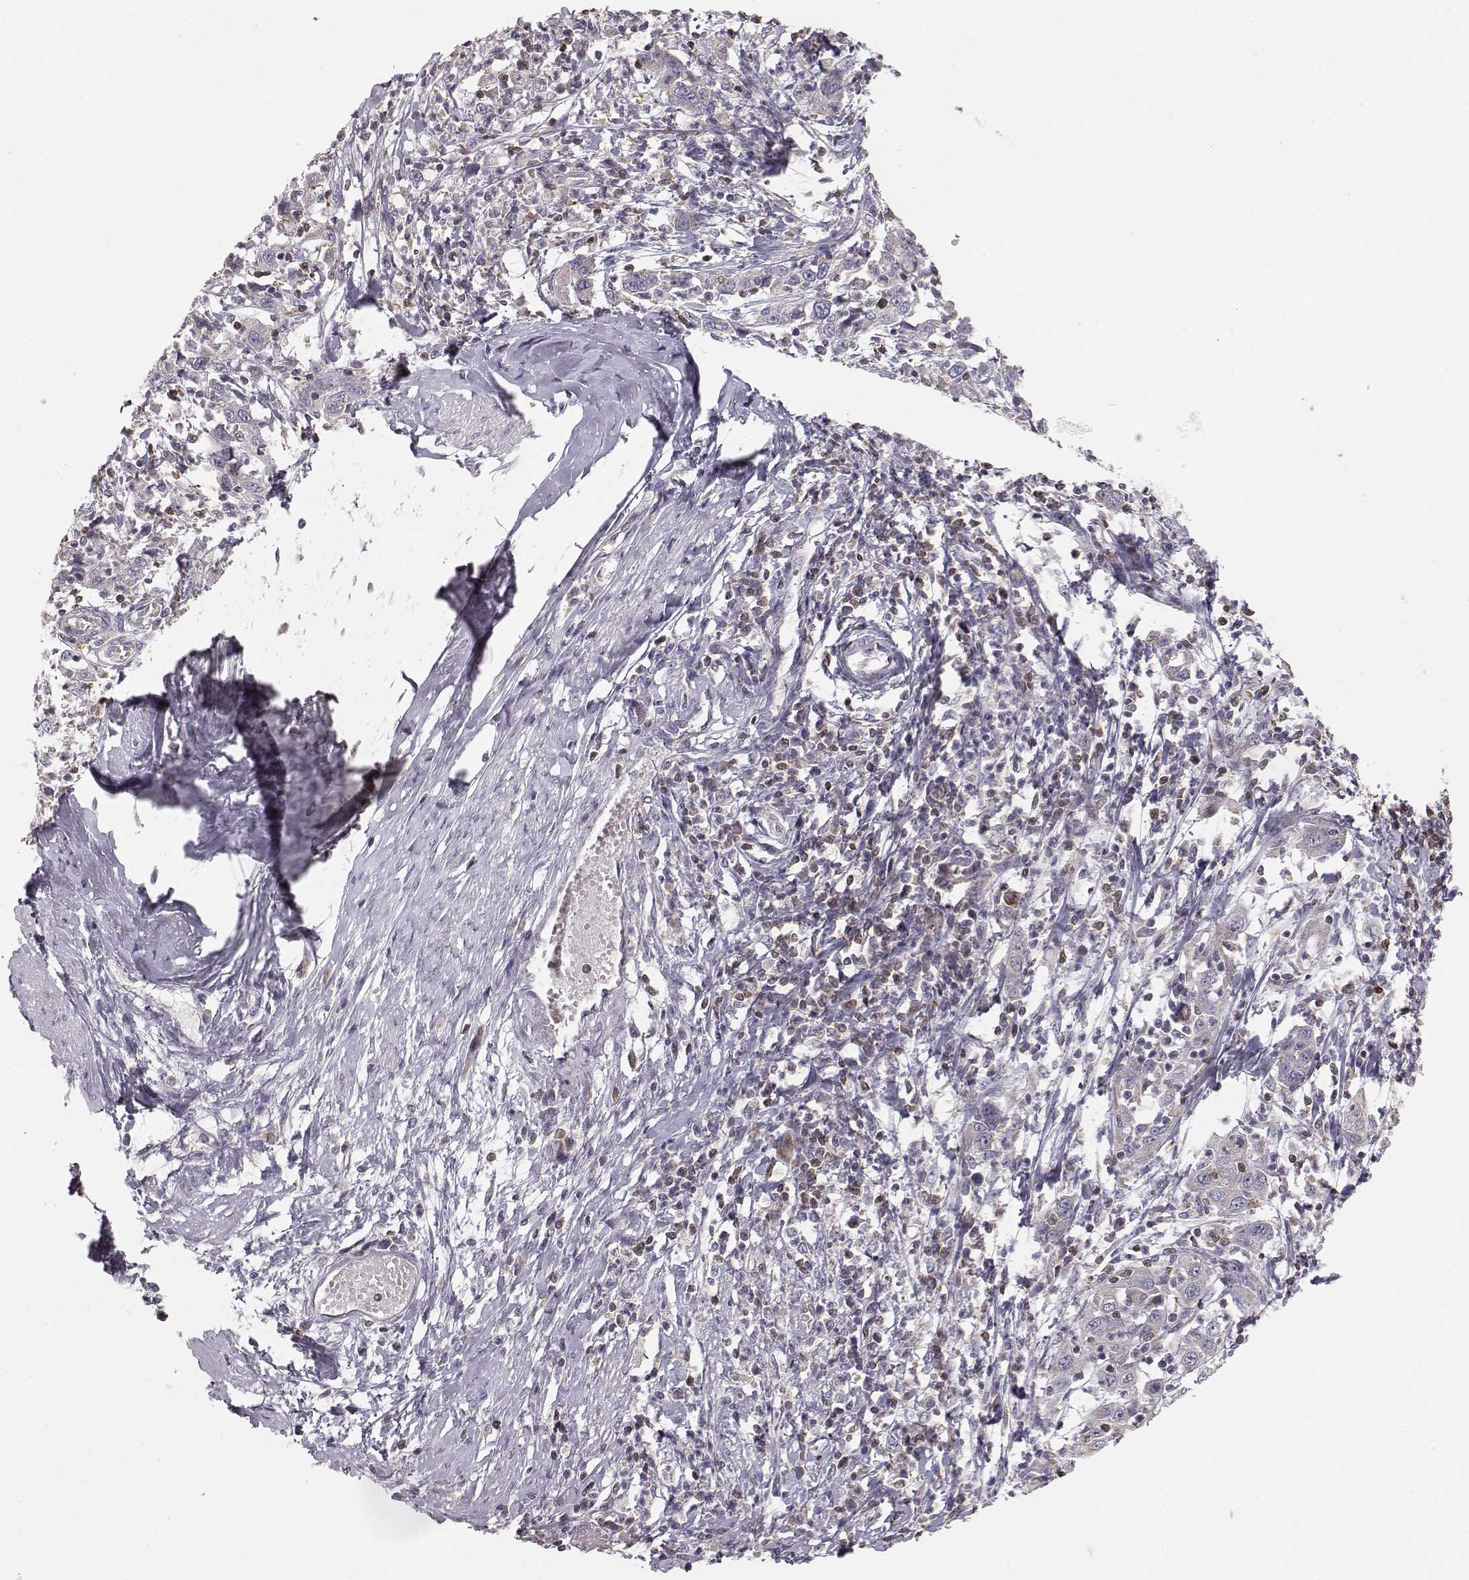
{"staining": {"intensity": "negative", "quantity": "none", "location": "none"}, "tissue": "cervical cancer", "cell_type": "Tumor cells", "image_type": "cancer", "snomed": [{"axis": "morphology", "description": "Squamous cell carcinoma, NOS"}, {"axis": "topography", "description": "Cervix"}], "caption": "There is no significant staining in tumor cells of cervical cancer (squamous cell carcinoma).", "gene": "GRAP2", "patient": {"sex": "female", "age": 46}}